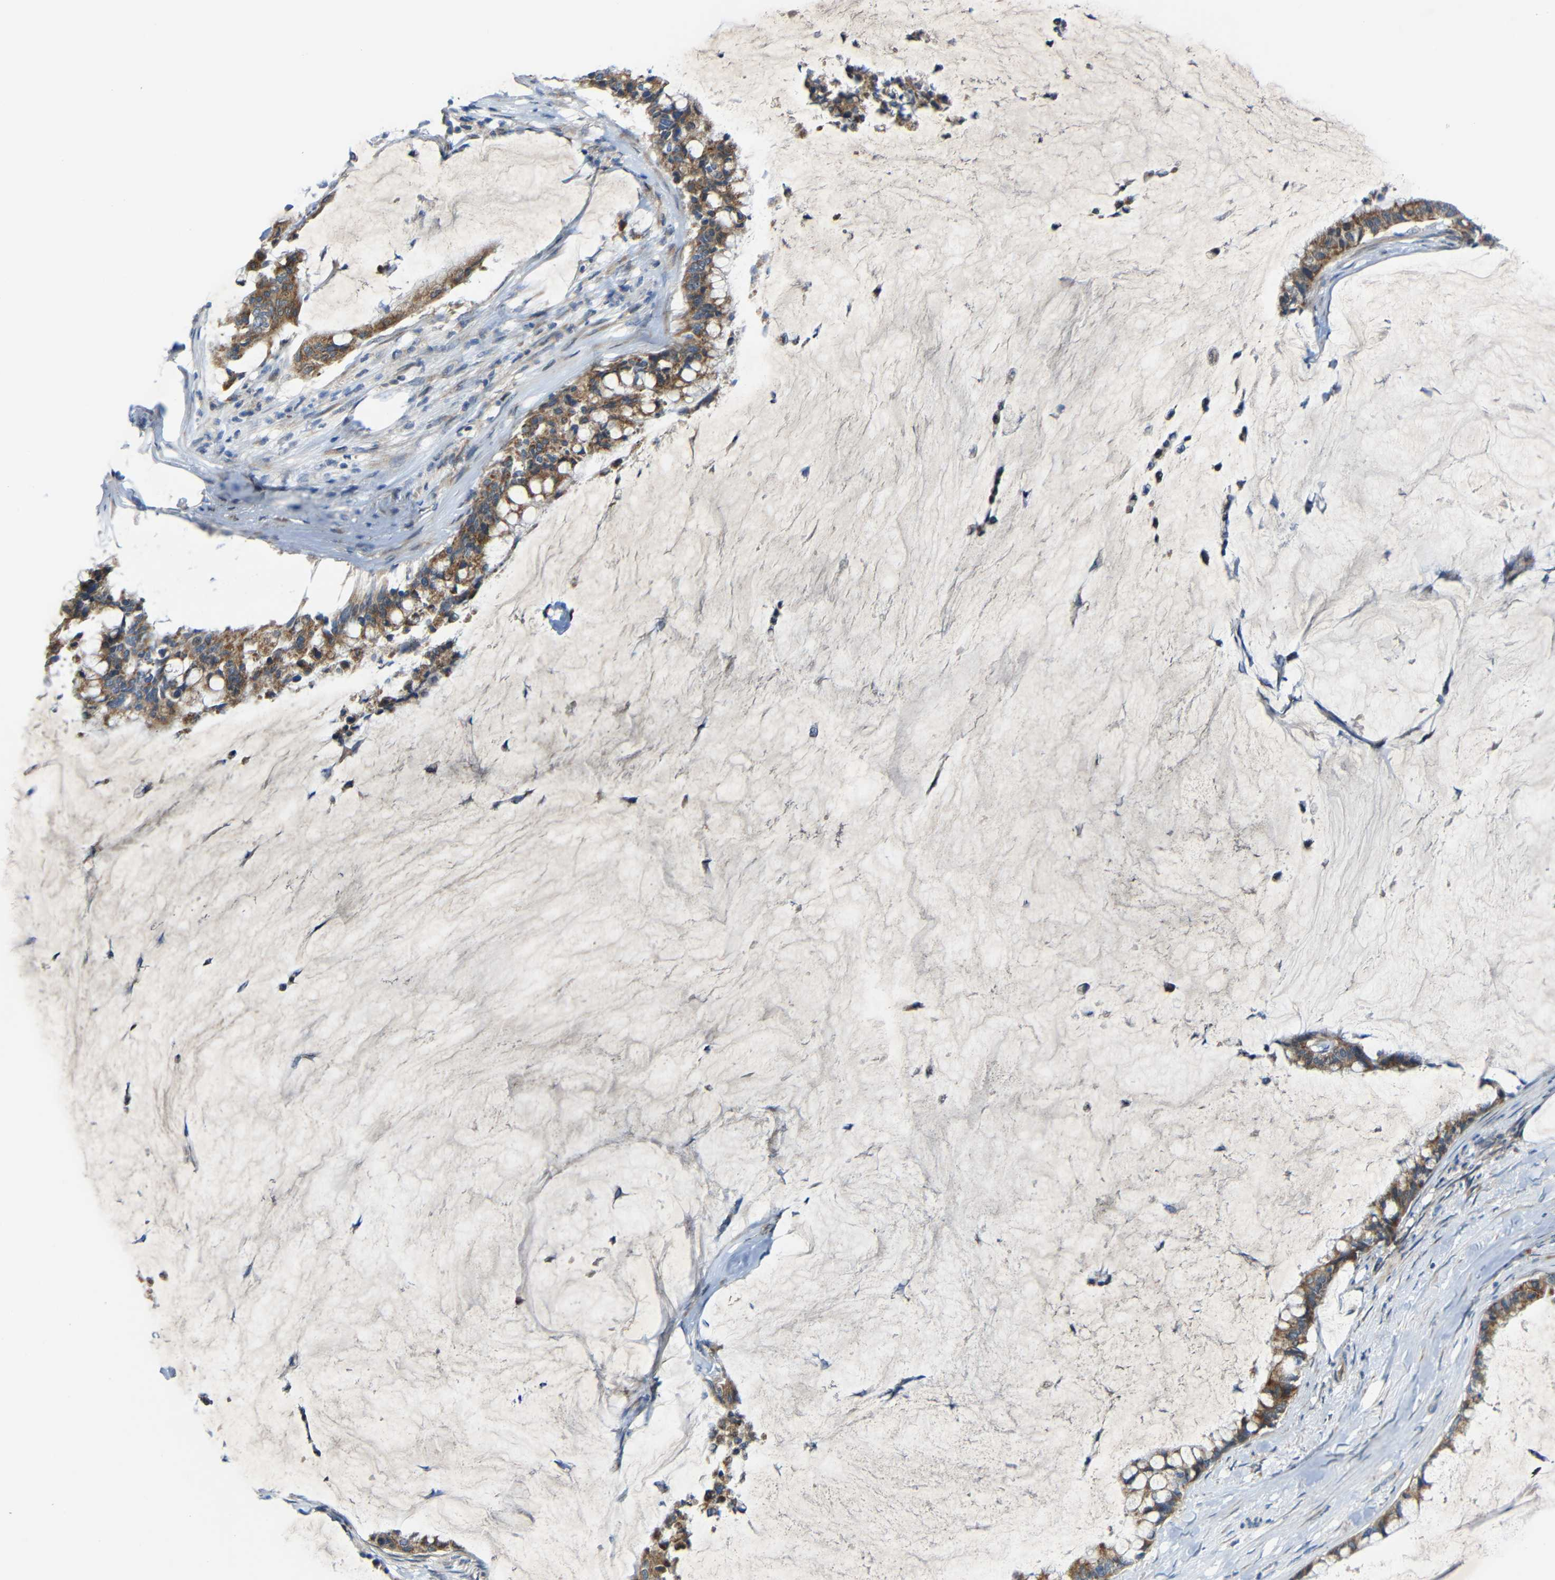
{"staining": {"intensity": "weak", "quantity": ">75%", "location": "cytoplasmic/membranous"}, "tissue": "pancreatic cancer", "cell_type": "Tumor cells", "image_type": "cancer", "snomed": [{"axis": "morphology", "description": "Adenocarcinoma, NOS"}, {"axis": "topography", "description": "Pancreas"}], "caption": "A photomicrograph showing weak cytoplasmic/membranous expression in approximately >75% of tumor cells in pancreatic cancer (adenocarcinoma), as visualized by brown immunohistochemical staining.", "gene": "TMEM25", "patient": {"sex": "male", "age": 41}}